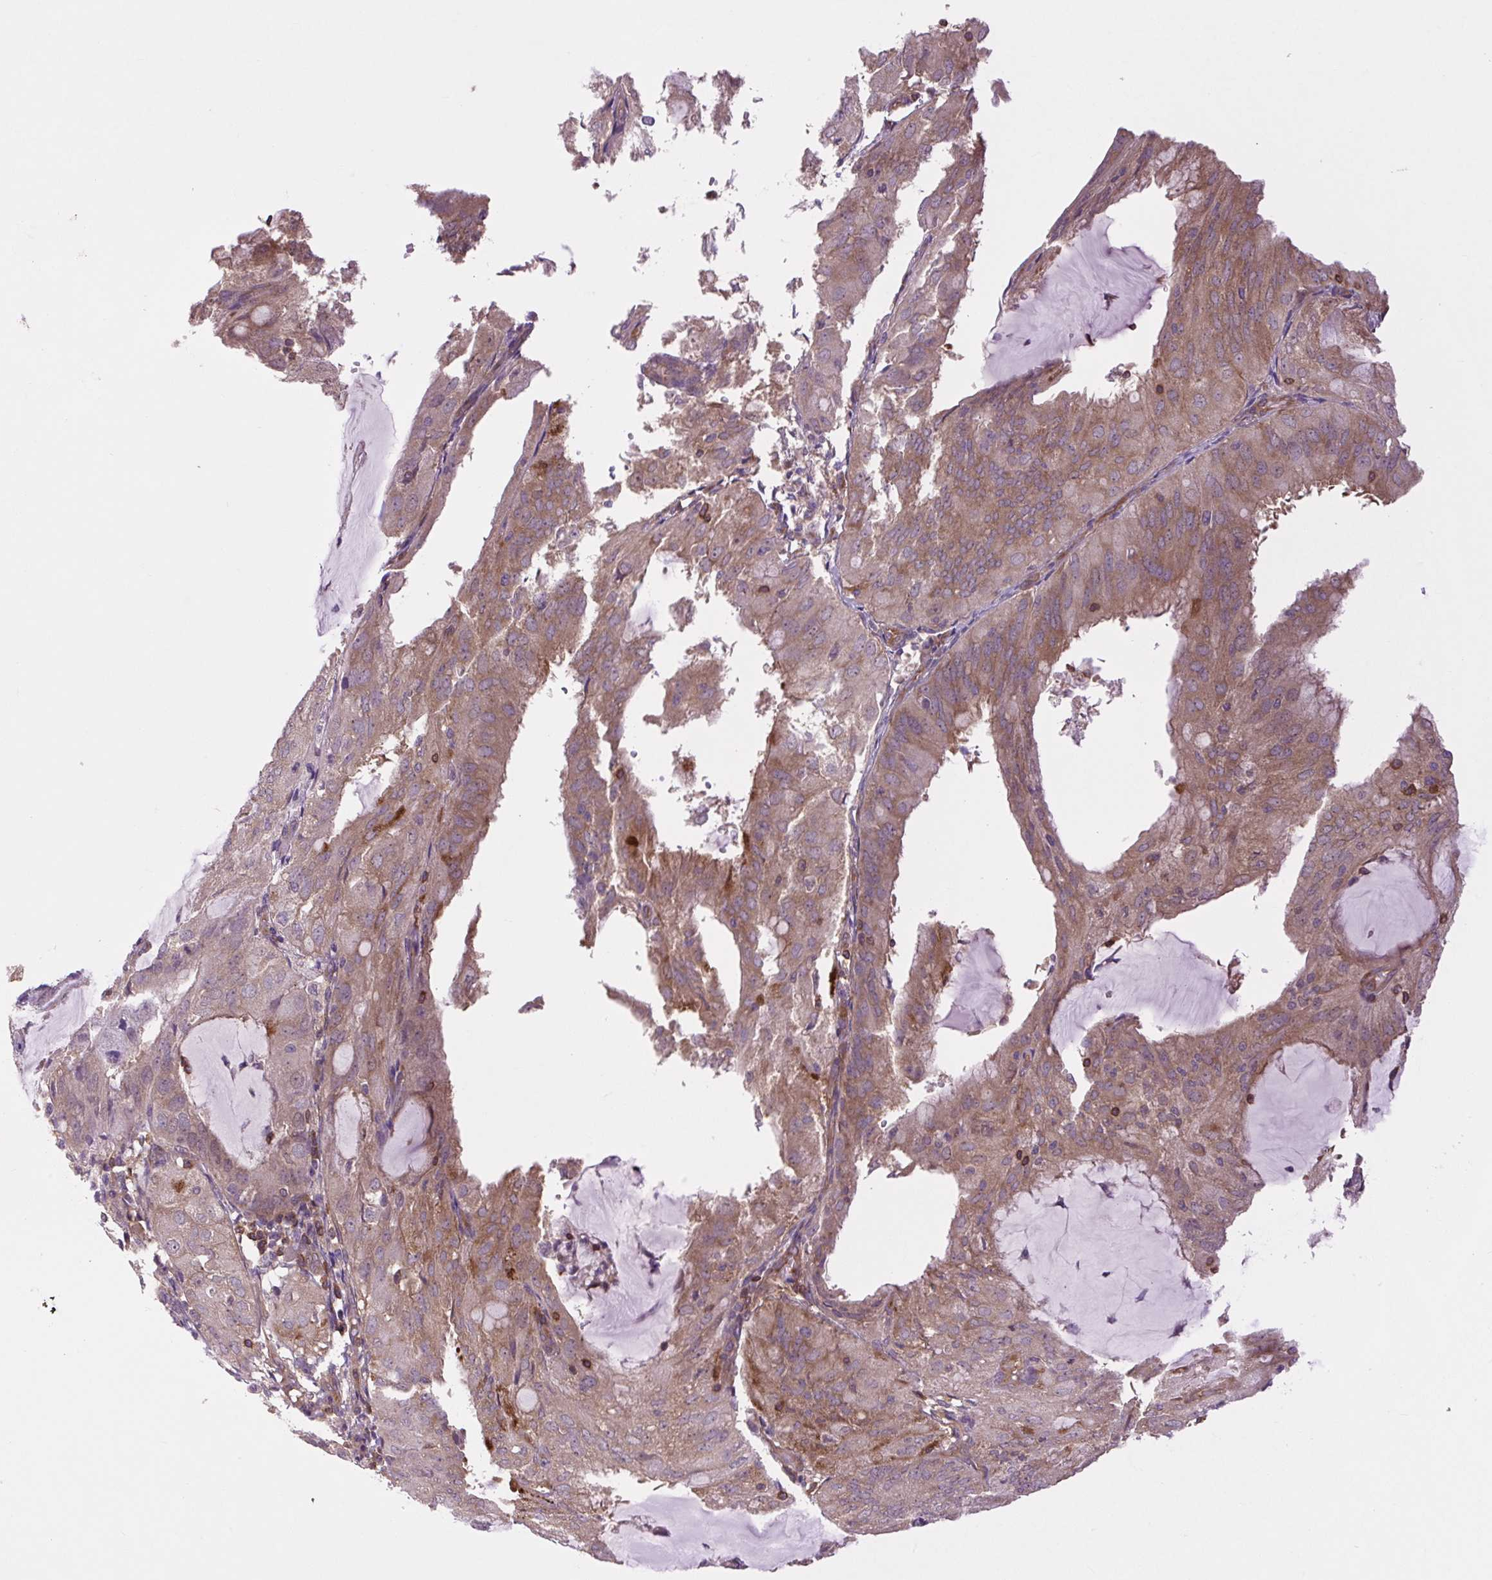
{"staining": {"intensity": "moderate", "quantity": ">75%", "location": "cytoplasmic/membranous"}, "tissue": "endometrial cancer", "cell_type": "Tumor cells", "image_type": "cancer", "snomed": [{"axis": "morphology", "description": "Adenocarcinoma, NOS"}, {"axis": "topography", "description": "Endometrium"}], "caption": "Human endometrial cancer stained for a protein (brown) exhibits moderate cytoplasmic/membranous positive expression in approximately >75% of tumor cells.", "gene": "PLCG1", "patient": {"sex": "female", "age": 81}}